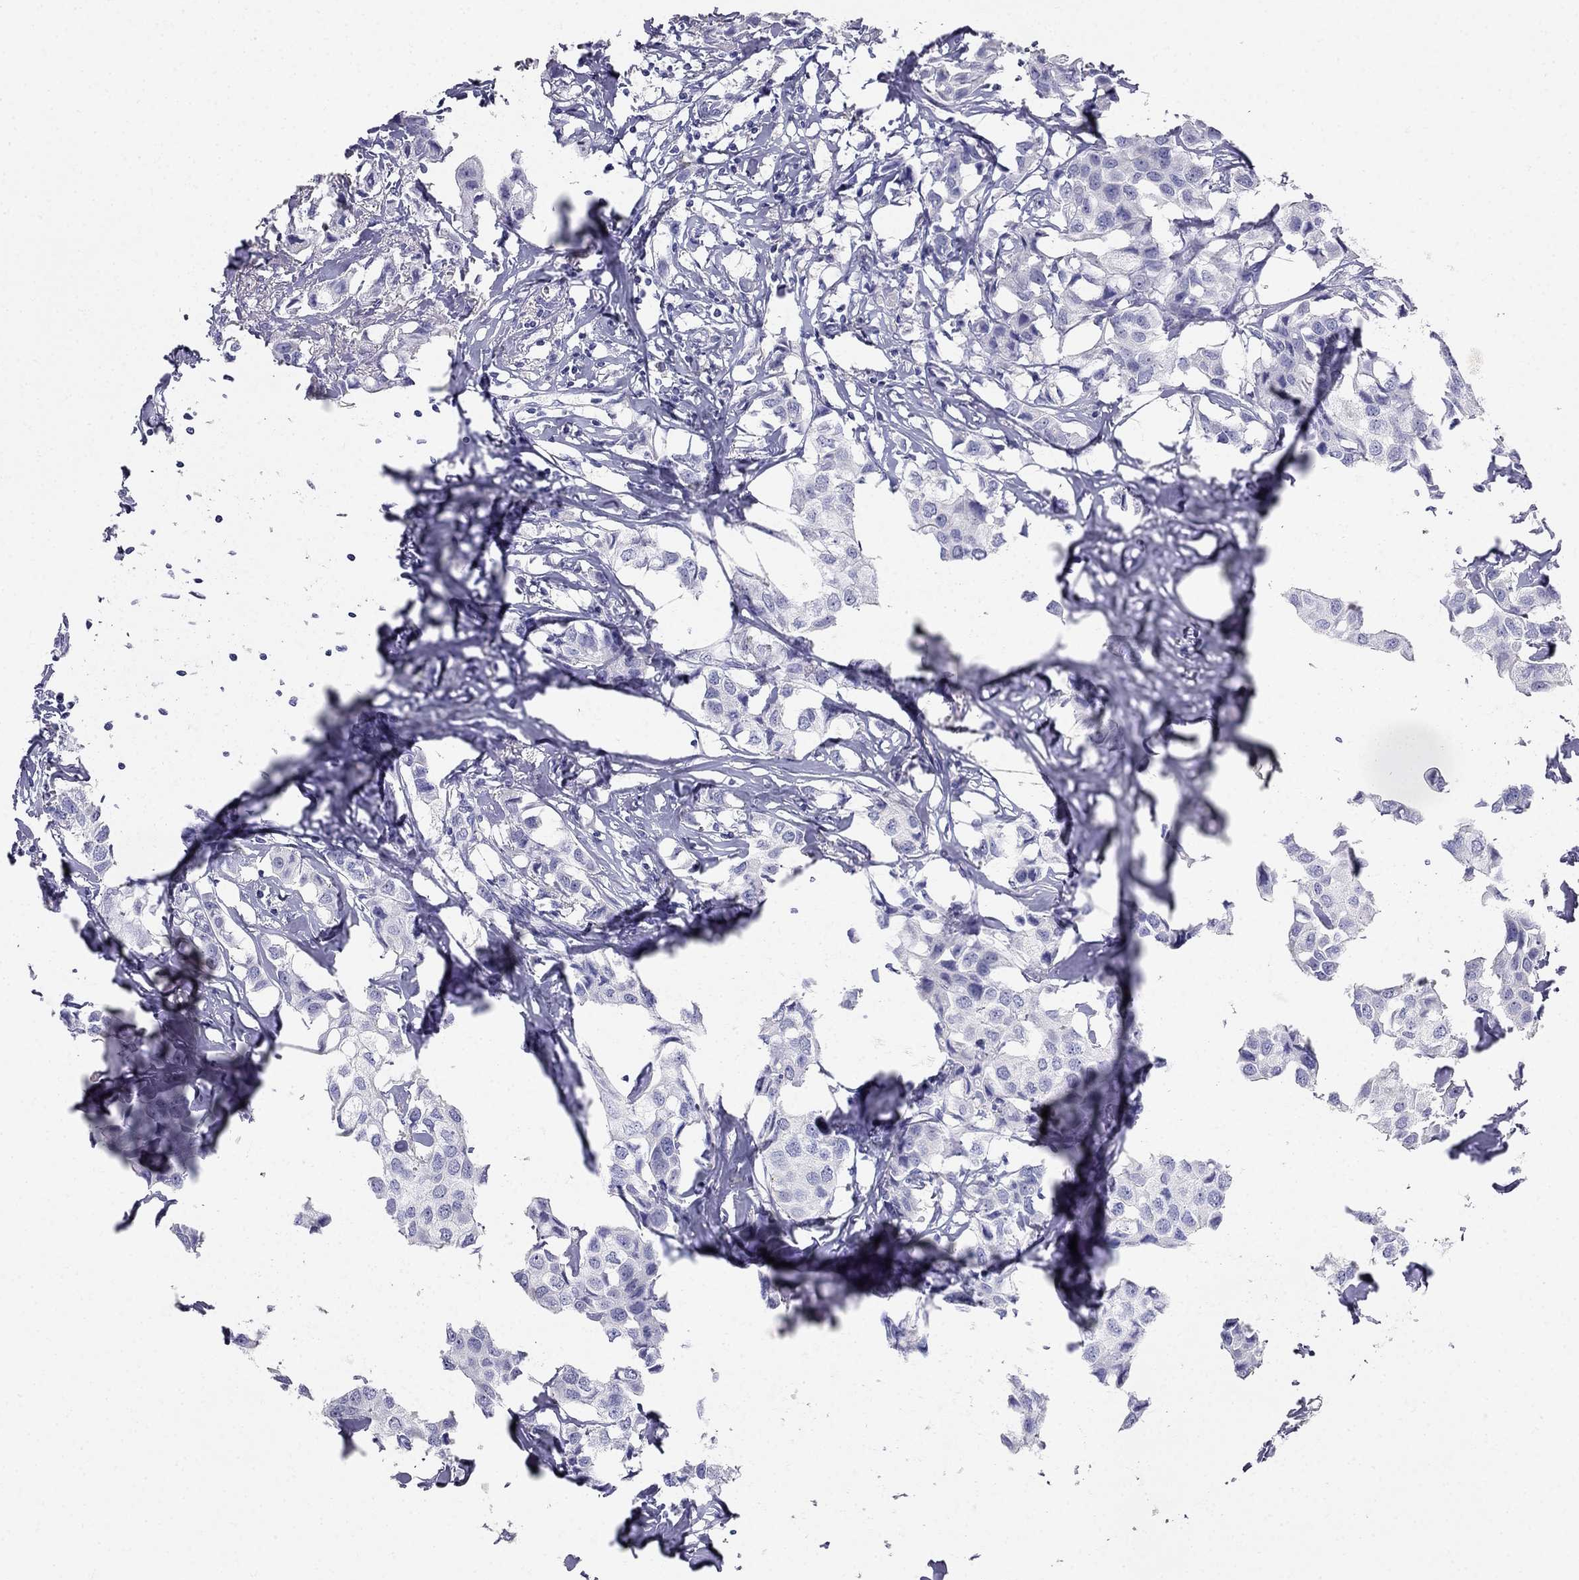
{"staining": {"intensity": "negative", "quantity": "none", "location": "none"}, "tissue": "breast cancer", "cell_type": "Tumor cells", "image_type": "cancer", "snomed": [{"axis": "morphology", "description": "Duct carcinoma"}, {"axis": "topography", "description": "Breast"}], "caption": "Immunohistochemistry micrograph of neoplastic tissue: breast cancer (intraductal carcinoma) stained with DAB displays no significant protein expression in tumor cells. Nuclei are stained in blue.", "gene": "RFLNA", "patient": {"sex": "female", "age": 80}}